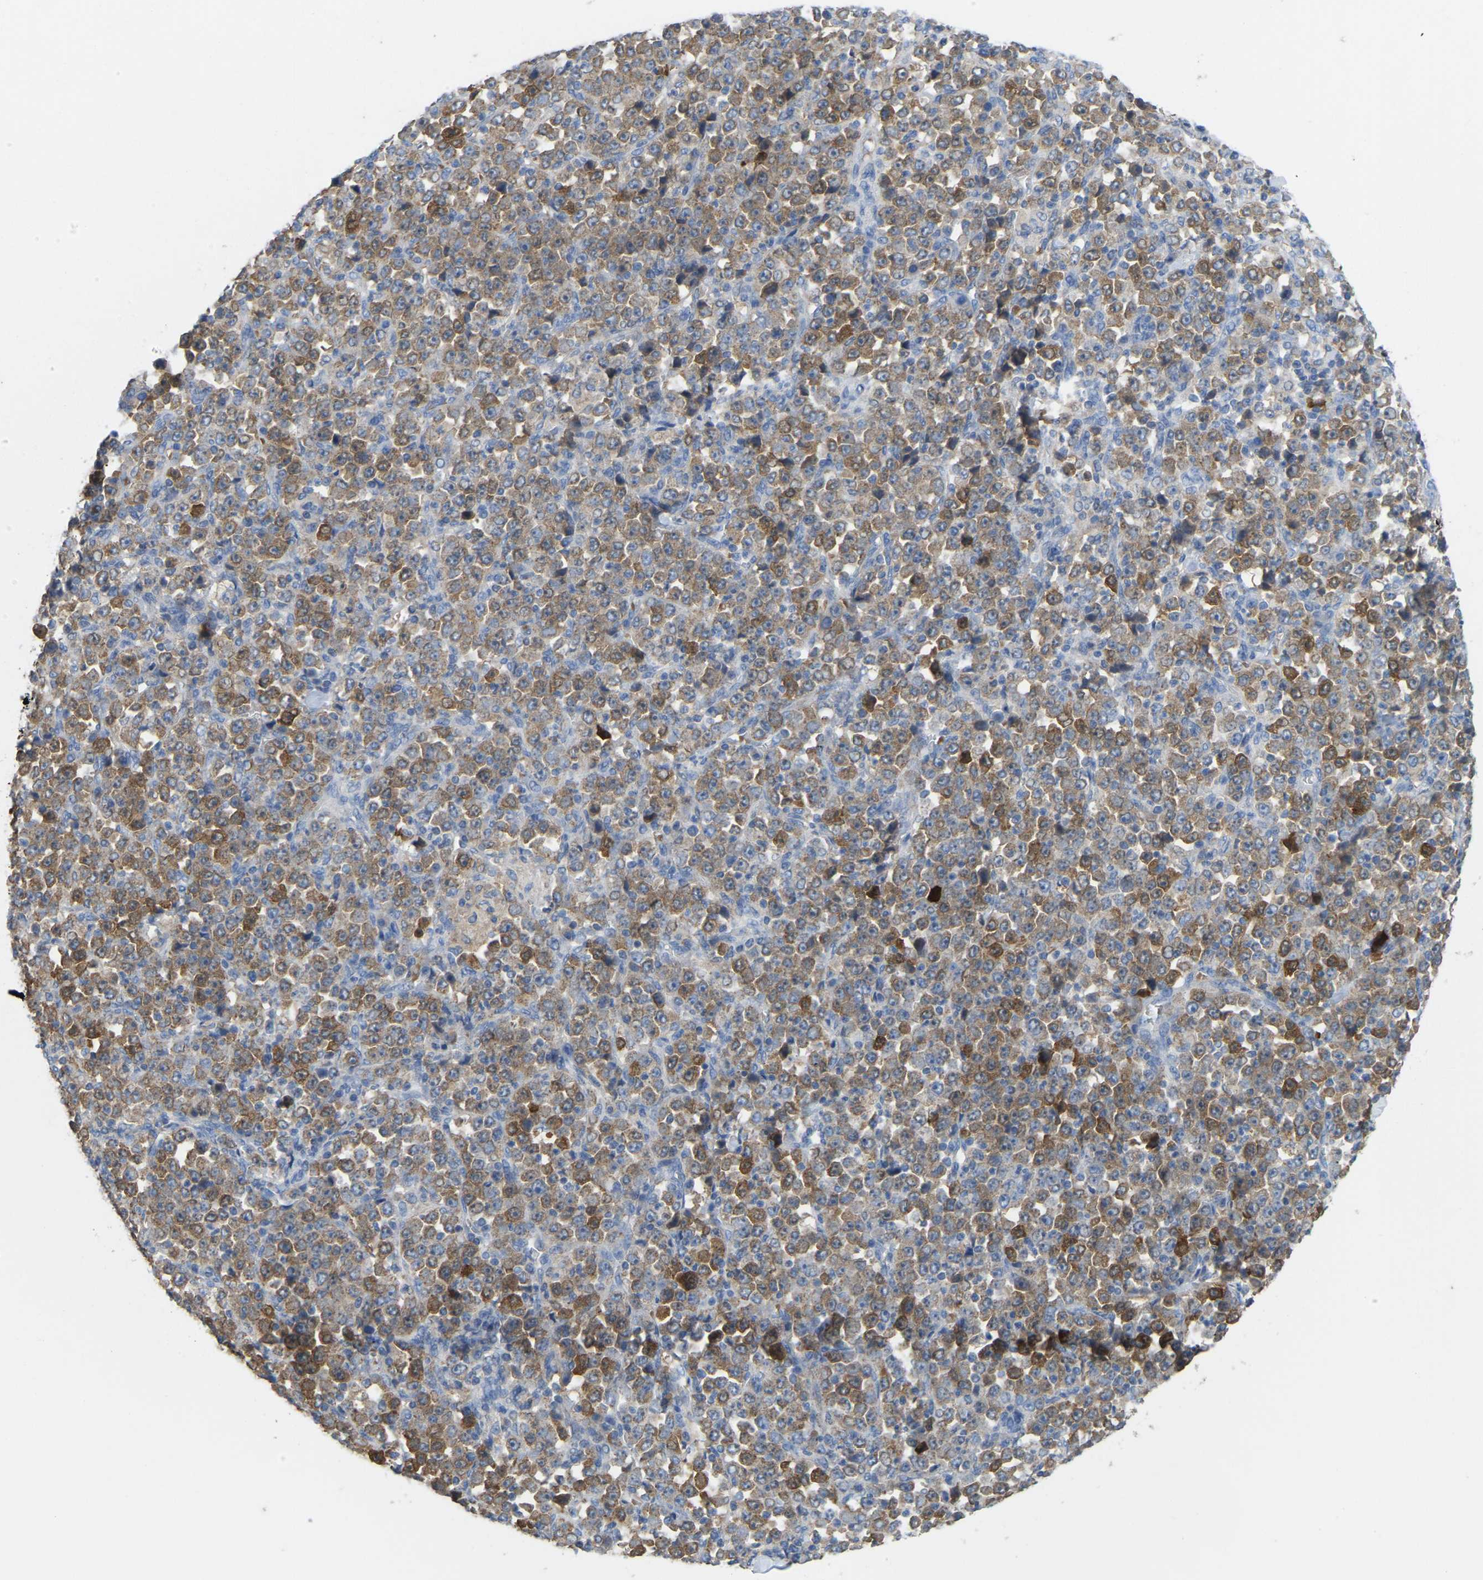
{"staining": {"intensity": "moderate", "quantity": ">75%", "location": "cytoplasmic/membranous"}, "tissue": "stomach cancer", "cell_type": "Tumor cells", "image_type": "cancer", "snomed": [{"axis": "morphology", "description": "Normal tissue, NOS"}, {"axis": "morphology", "description": "Adenocarcinoma, NOS"}, {"axis": "topography", "description": "Stomach, upper"}, {"axis": "topography", "description": "Stomach"}], "caption": "Adenocarcinoma (stomach) stained with a brown dye displays moderate cytoplasmic/membranous positive staining in about >75% of tumor cells.", "gene": "SERPINB5", "patient": {"sex": "male", "age": 59}}